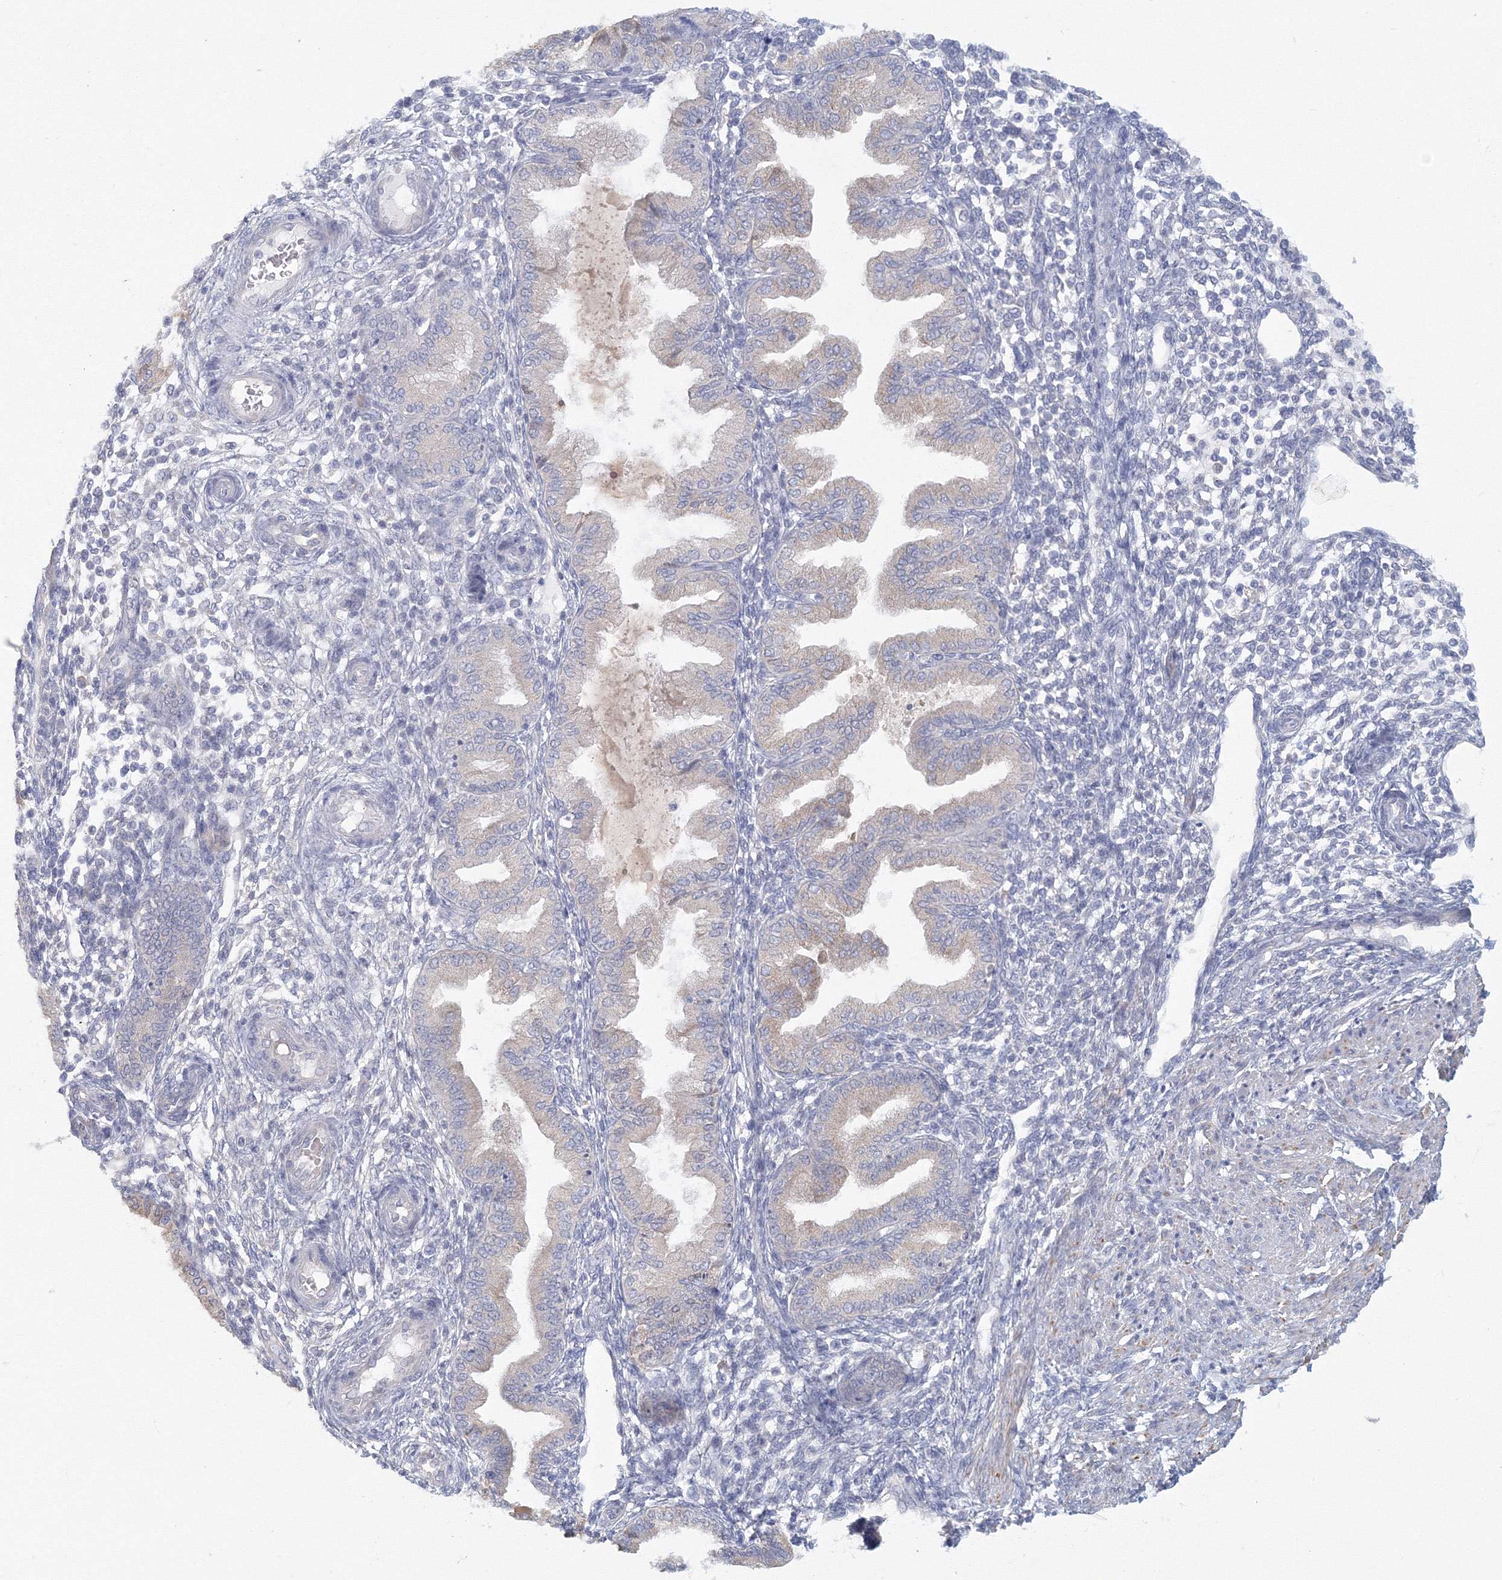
{"staining": {"intensity": "negative", "quantity": "none", "location": "none"}, "tissue": "endometrium", "cell_type": "Cells in endometrial stroma", "image_type": "normal", "snomed": [{"axis": "morphology", "description": "Normal tissue, NOS"}, {"axis": "topography", "description": "Endometrium"}], "caption": "The histopathology image demonstrates no significant positivity in cells in endometrial stroma of endometrium. The staining is performed using DAB (3,3'-diaminobenzidine) brown chromogen with nuclei counter-stained in using hematoxylin.", "gene": "TACC2", "patient": {"sex": "female", "age": 53}}